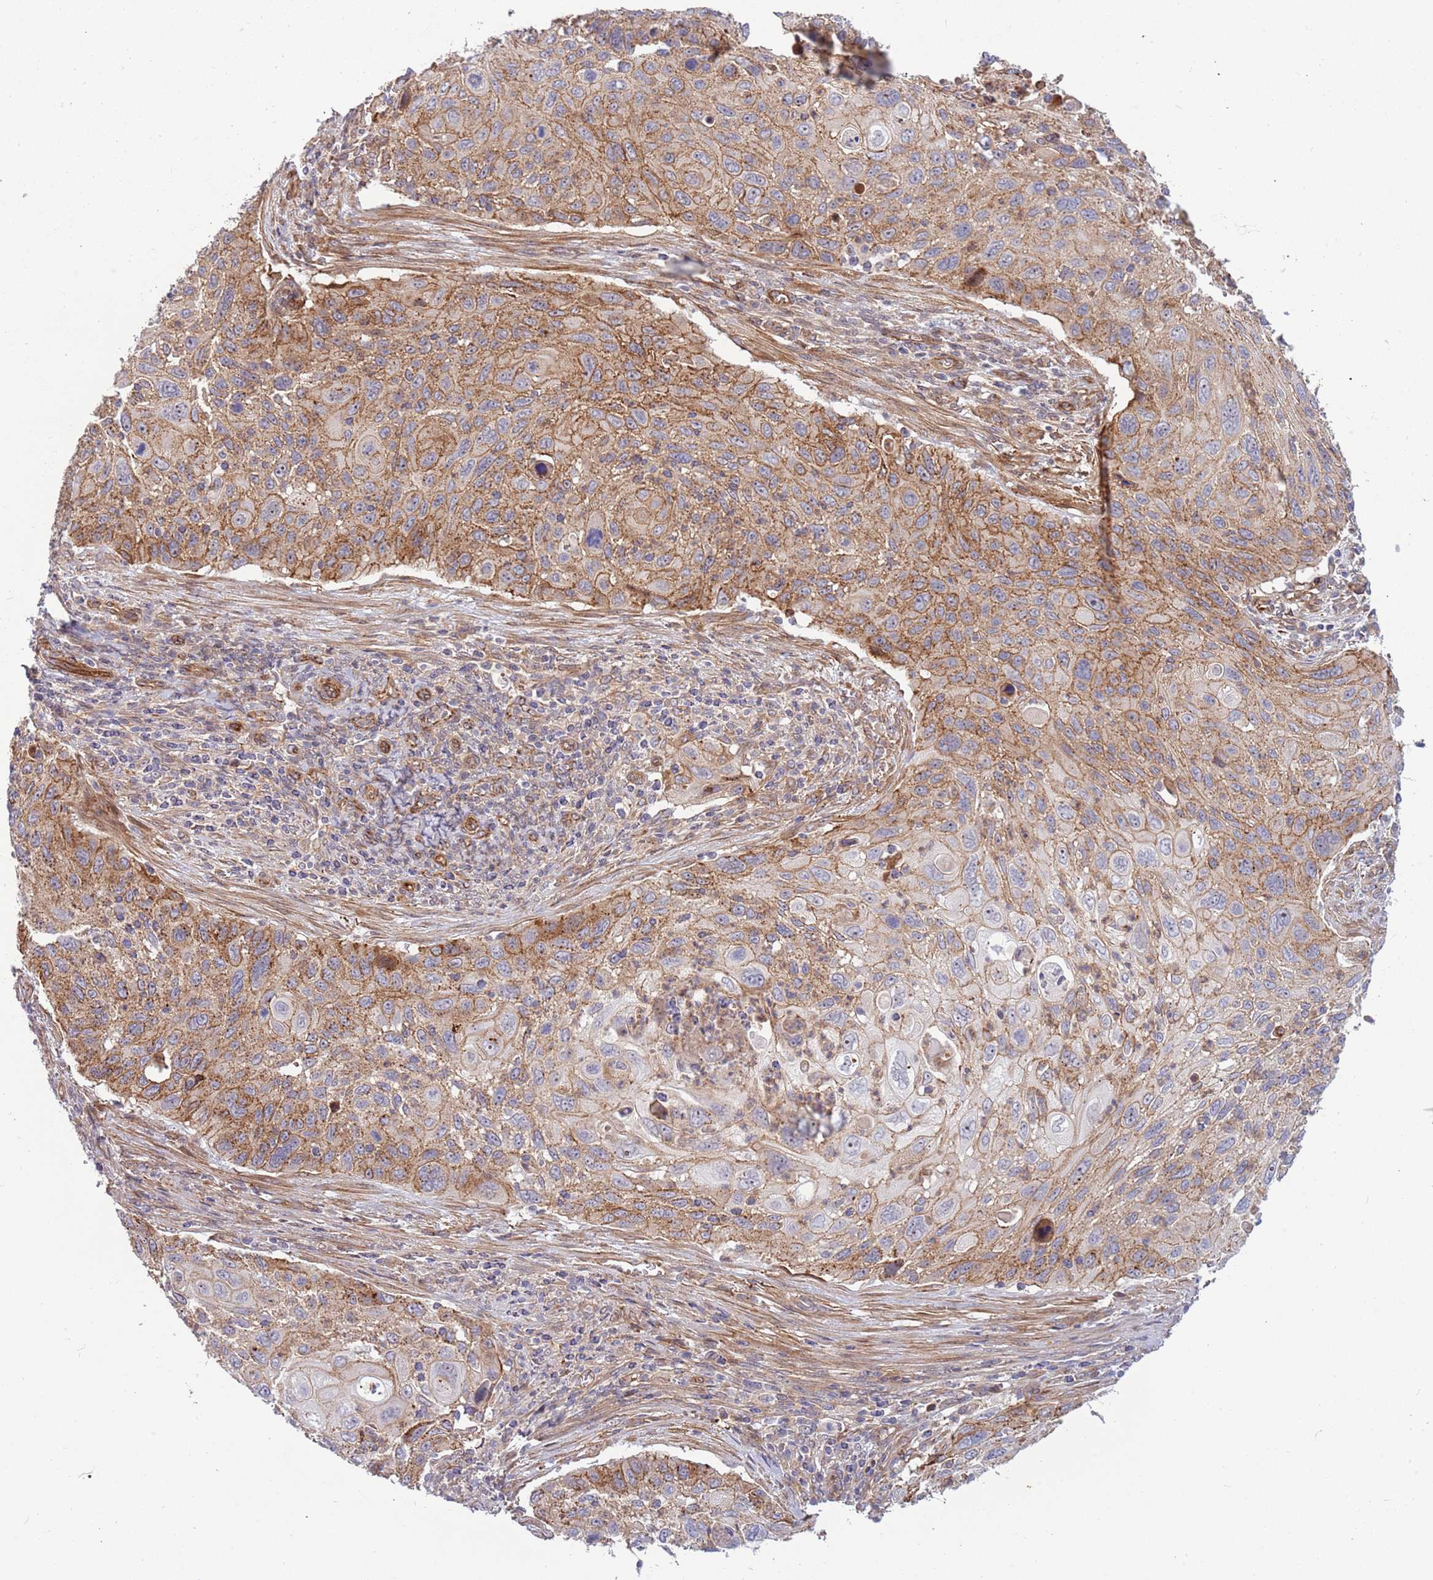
{"staining": {"intensity": "moderate", "quantity": ">75%", "location": "cytoplasmic/membranous"}, "tissue": "cervical cancer", "cell_type": "Tumor cells", "image_type": "cancer", "snomed": [{"axis": "morphology", "description": "Squamous cell carcinoma, NOS"}, {"axis": "topography", "description": "Cervix"}], "caption": "IHC micrograph of neoplastic tissue: human cervical cancer stained using immunohistochemistry (IHC) exhibits medium levels of moderate protein expression localized specifically in the cytoplasmic/membranous of tumor cells, appearing as a cytoplasmic/membranous brown color.", "gene": "ITGB6", "patient": {"sex": "female", "age": 70}}